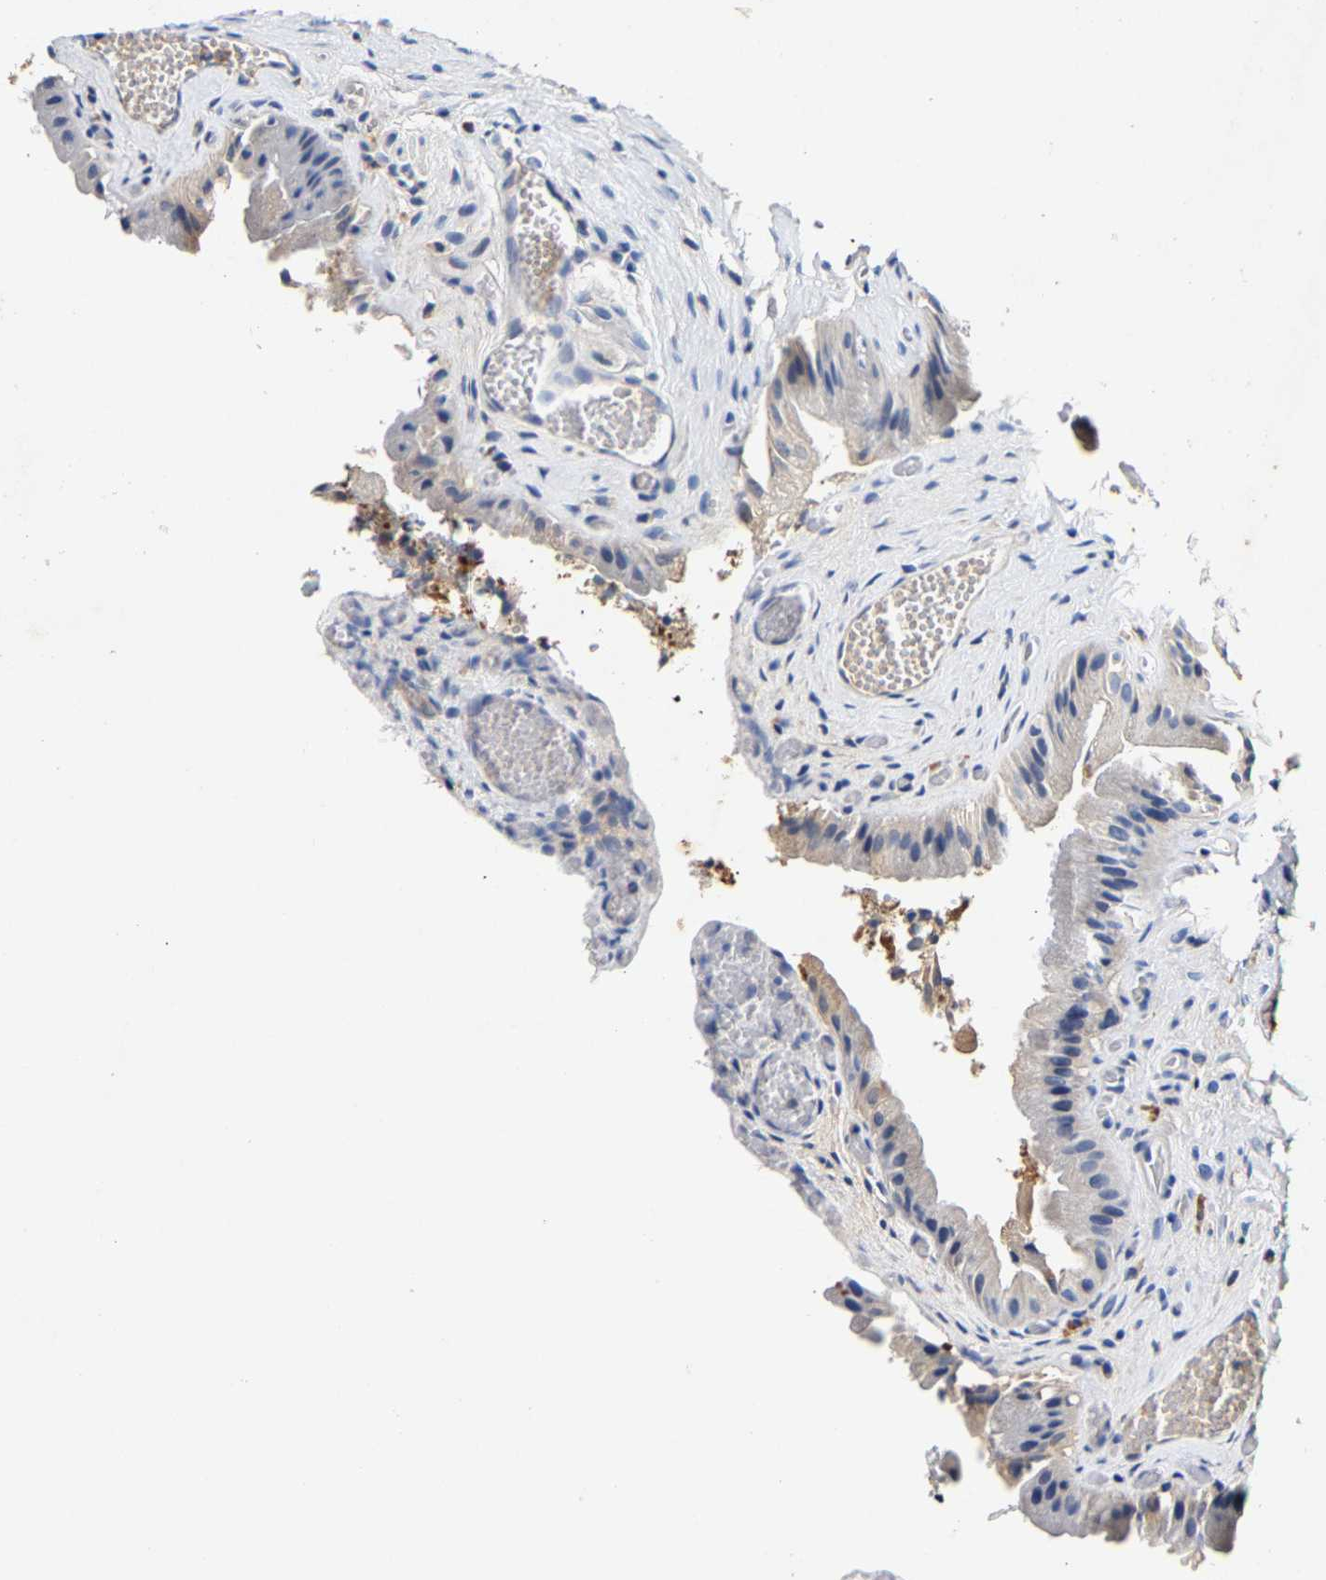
{"staining": {"intensity": "negative", "quantity": "none", "location": "none"}, "tissue": "gallbladder", "cell_type": "Glandular cells", "image_type": "normal", "snomed": [{"axis": "morphology", "description": "Normal tissue, NOS"}, {"axis": "topography", "description": "Gallbladder"}], "caption": "DAB (3,3'-diaminobenzidine) immunohistochemical staining of unremarkable gallbladder reveals no significant expression in glandular cells.", "gene": "SLCO2B1", "patient": {"sex": "male", "age": 49}}